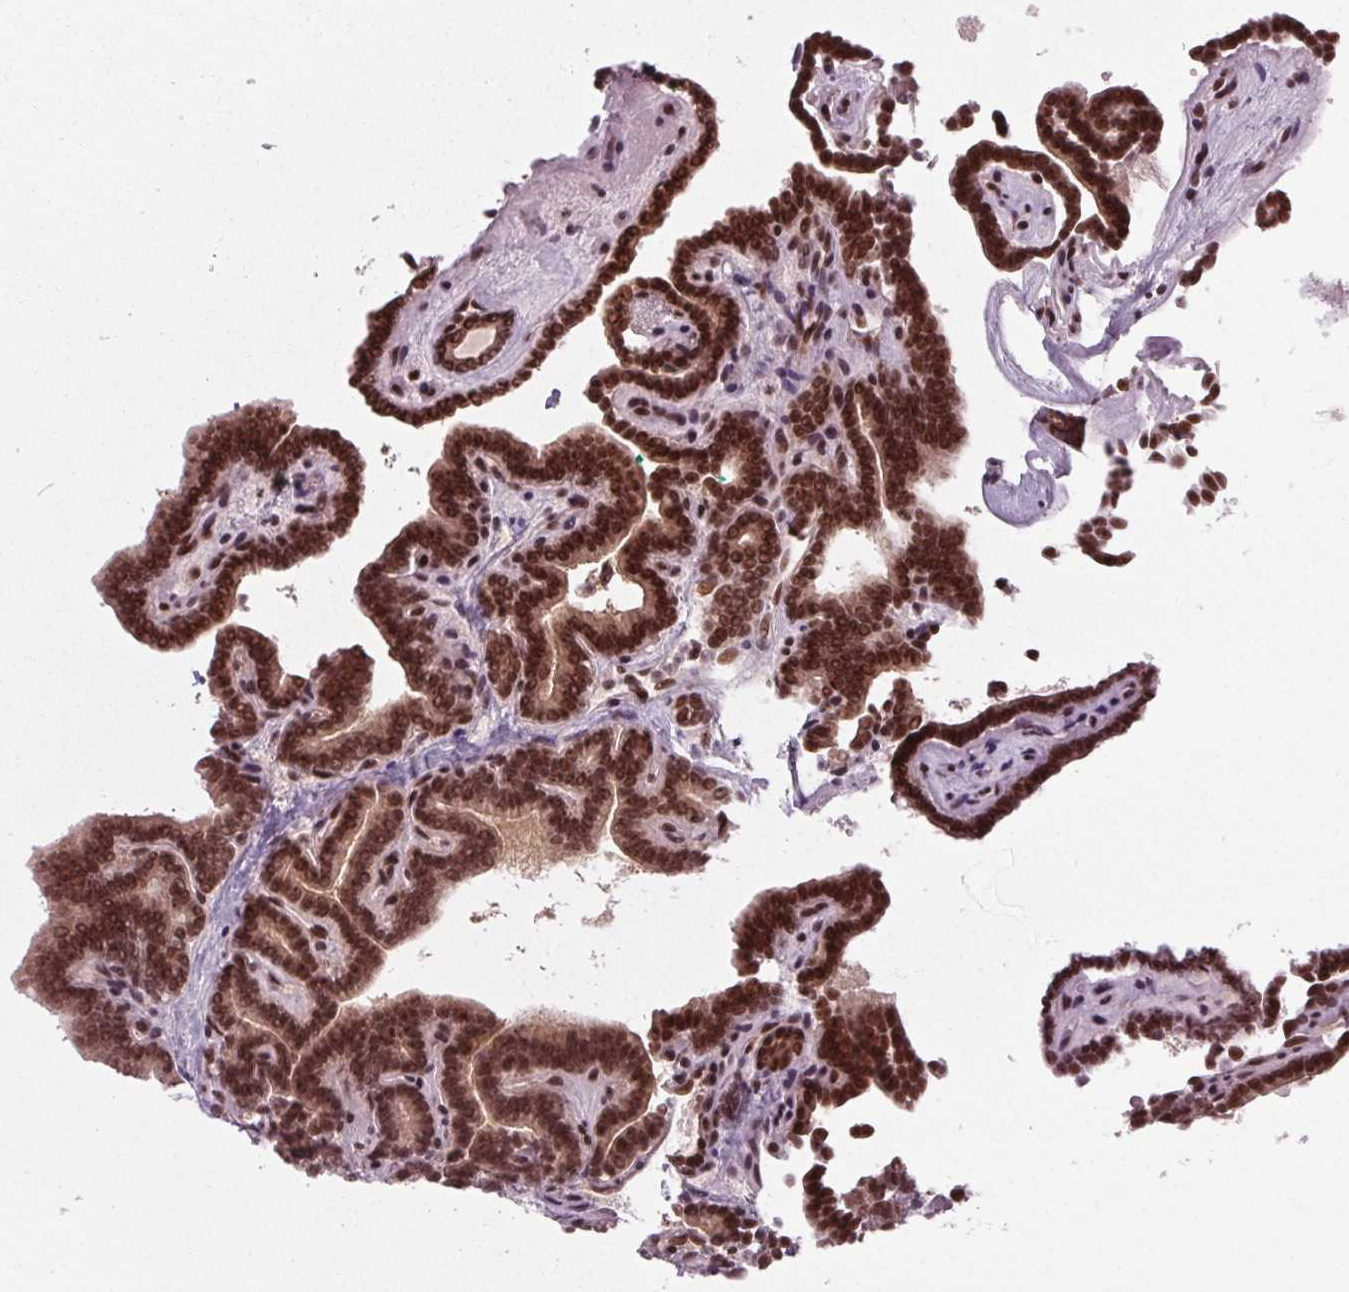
{"staining": {"intensity": "strong", "quantity": ">75%", "location": "nuclear"}, "tissue": "thyroid cancer", "cell_type": "Tumor cells", "image_type": "cancer", "snomed": [{"axis": "morphology", "description": "Papillary adenocarcinoma, NOS"}, {"axis": "topography", "description": "Thyroid gland"}], "caption": "This is a histology image of immunohistochemistry staining of papillary adenocarcinoma (thyroid), which shows strong expression in the nuclear of tumor cells.", "gene": "DDX41", "patient": {"sex": "female", "age": 21}}